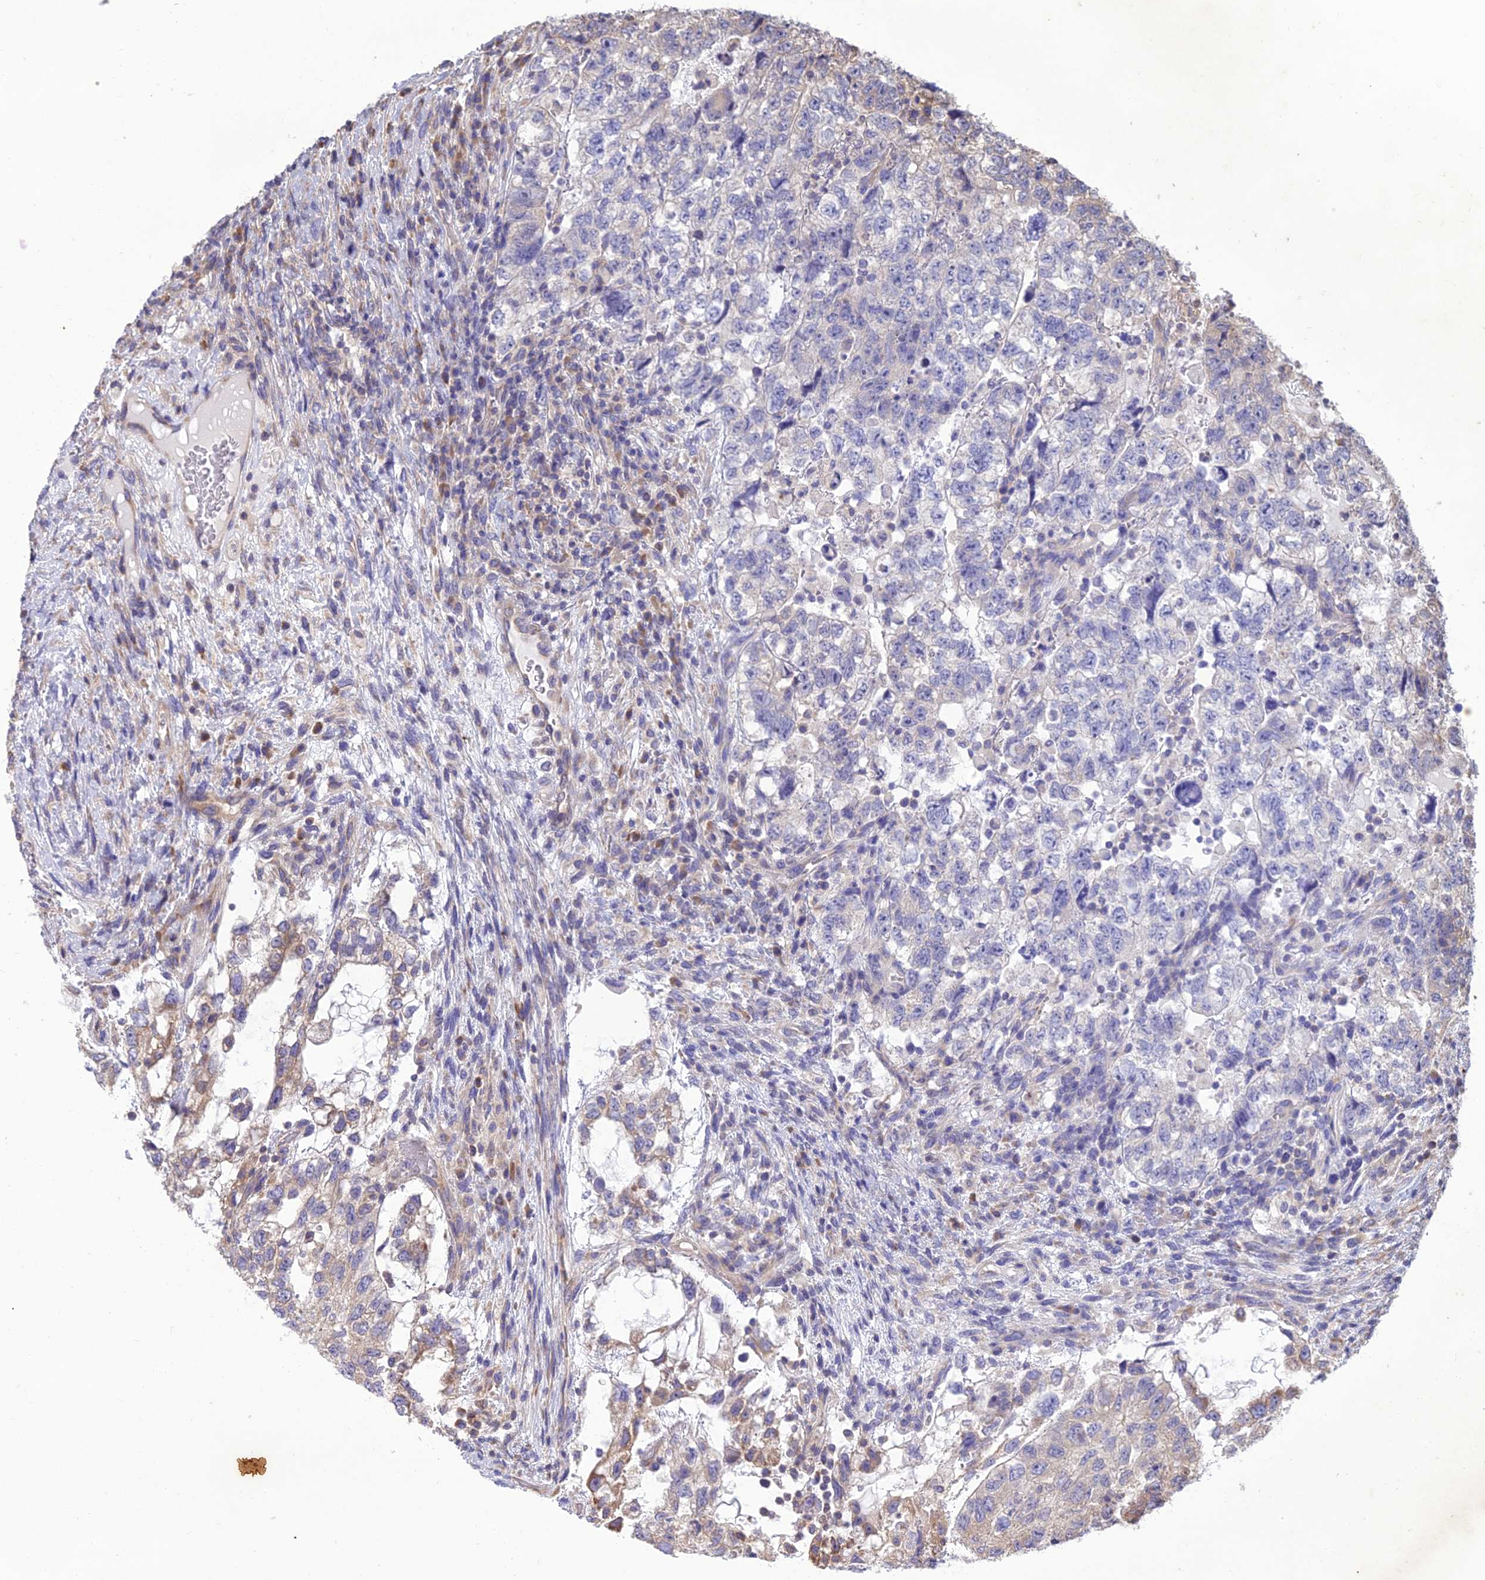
{"staining": {"intensity": "negative", "quantity": "none", "location": "none"}, "tissue": "testis cancer", "cell_type": "Tumor cells", "image_type": "cancer", "snomed": [{"axis": "morphology", "description": "Normal tissue, NOS"}, {"axis": "morphology", "description": "Carcinoma, Embryonal, NOS"}, {"axis": "topography", "description": "Testis"}], "caption": "There is no significant positivity in tumor cells of testis cancer.", "gene": "CLCN7", "patient": {"sex": "male", "age": 36}}